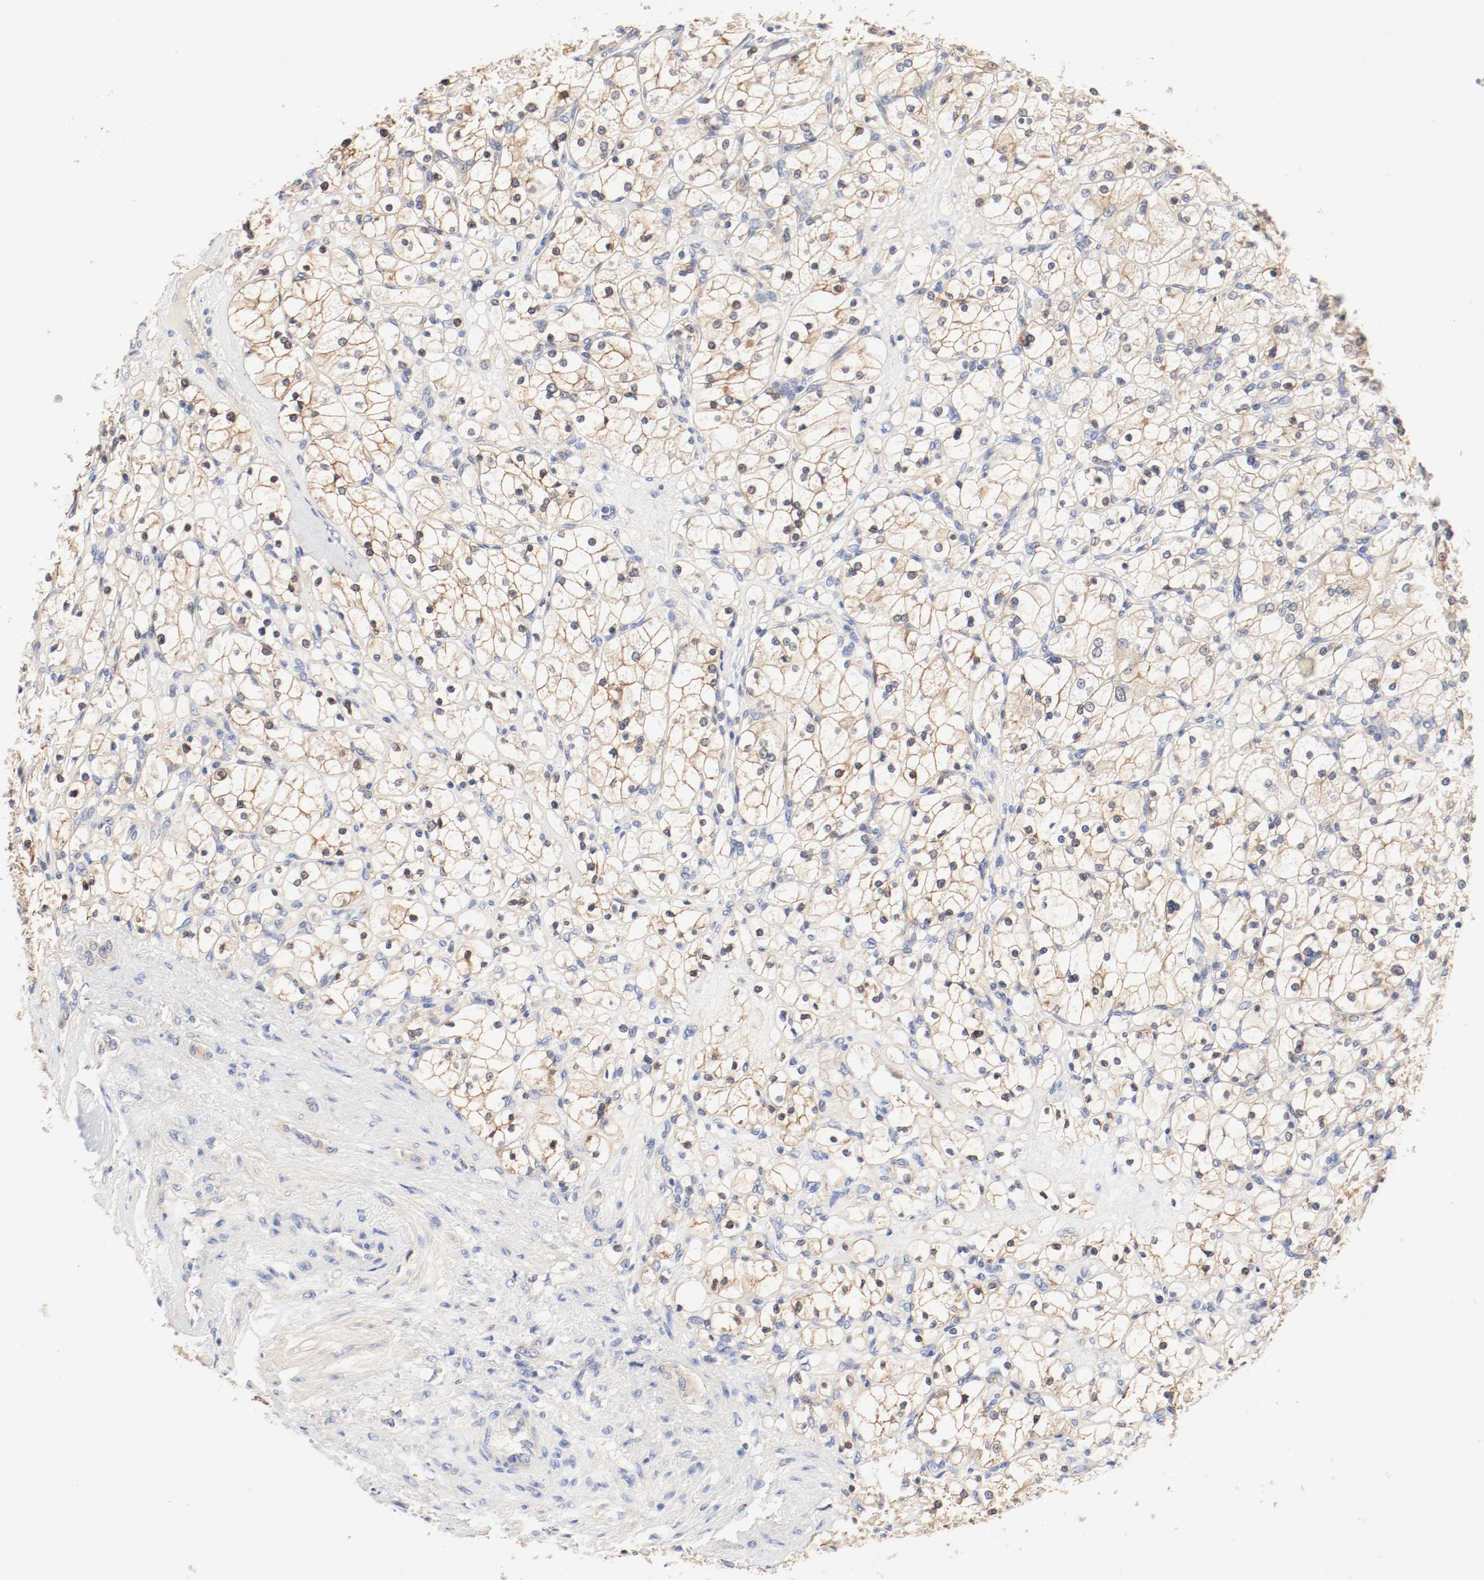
{"staining": {"intensity": "moderate", "quantity": ">75%", "location": "cytoplasmic/membranous,nuclear"}, "tissue": "renal cancer", "cell_type": "Tumor cells", "image_type": "cancer", "snomed": [{"axis": "morphology", "description": "Adenocarcinoma, NOS"}, {"axis": "topography", "description": "Kidney"}], "caption": "This photomicrograph displays immunohistochemistry staining of human renal adenocarcinoma, with medium moderate cytoplasmic/membranous and nuclear positivity in approximately >75% of tumor cells.", "gene": "GIT1", "patient": {"sex": "female", "age": 83}}